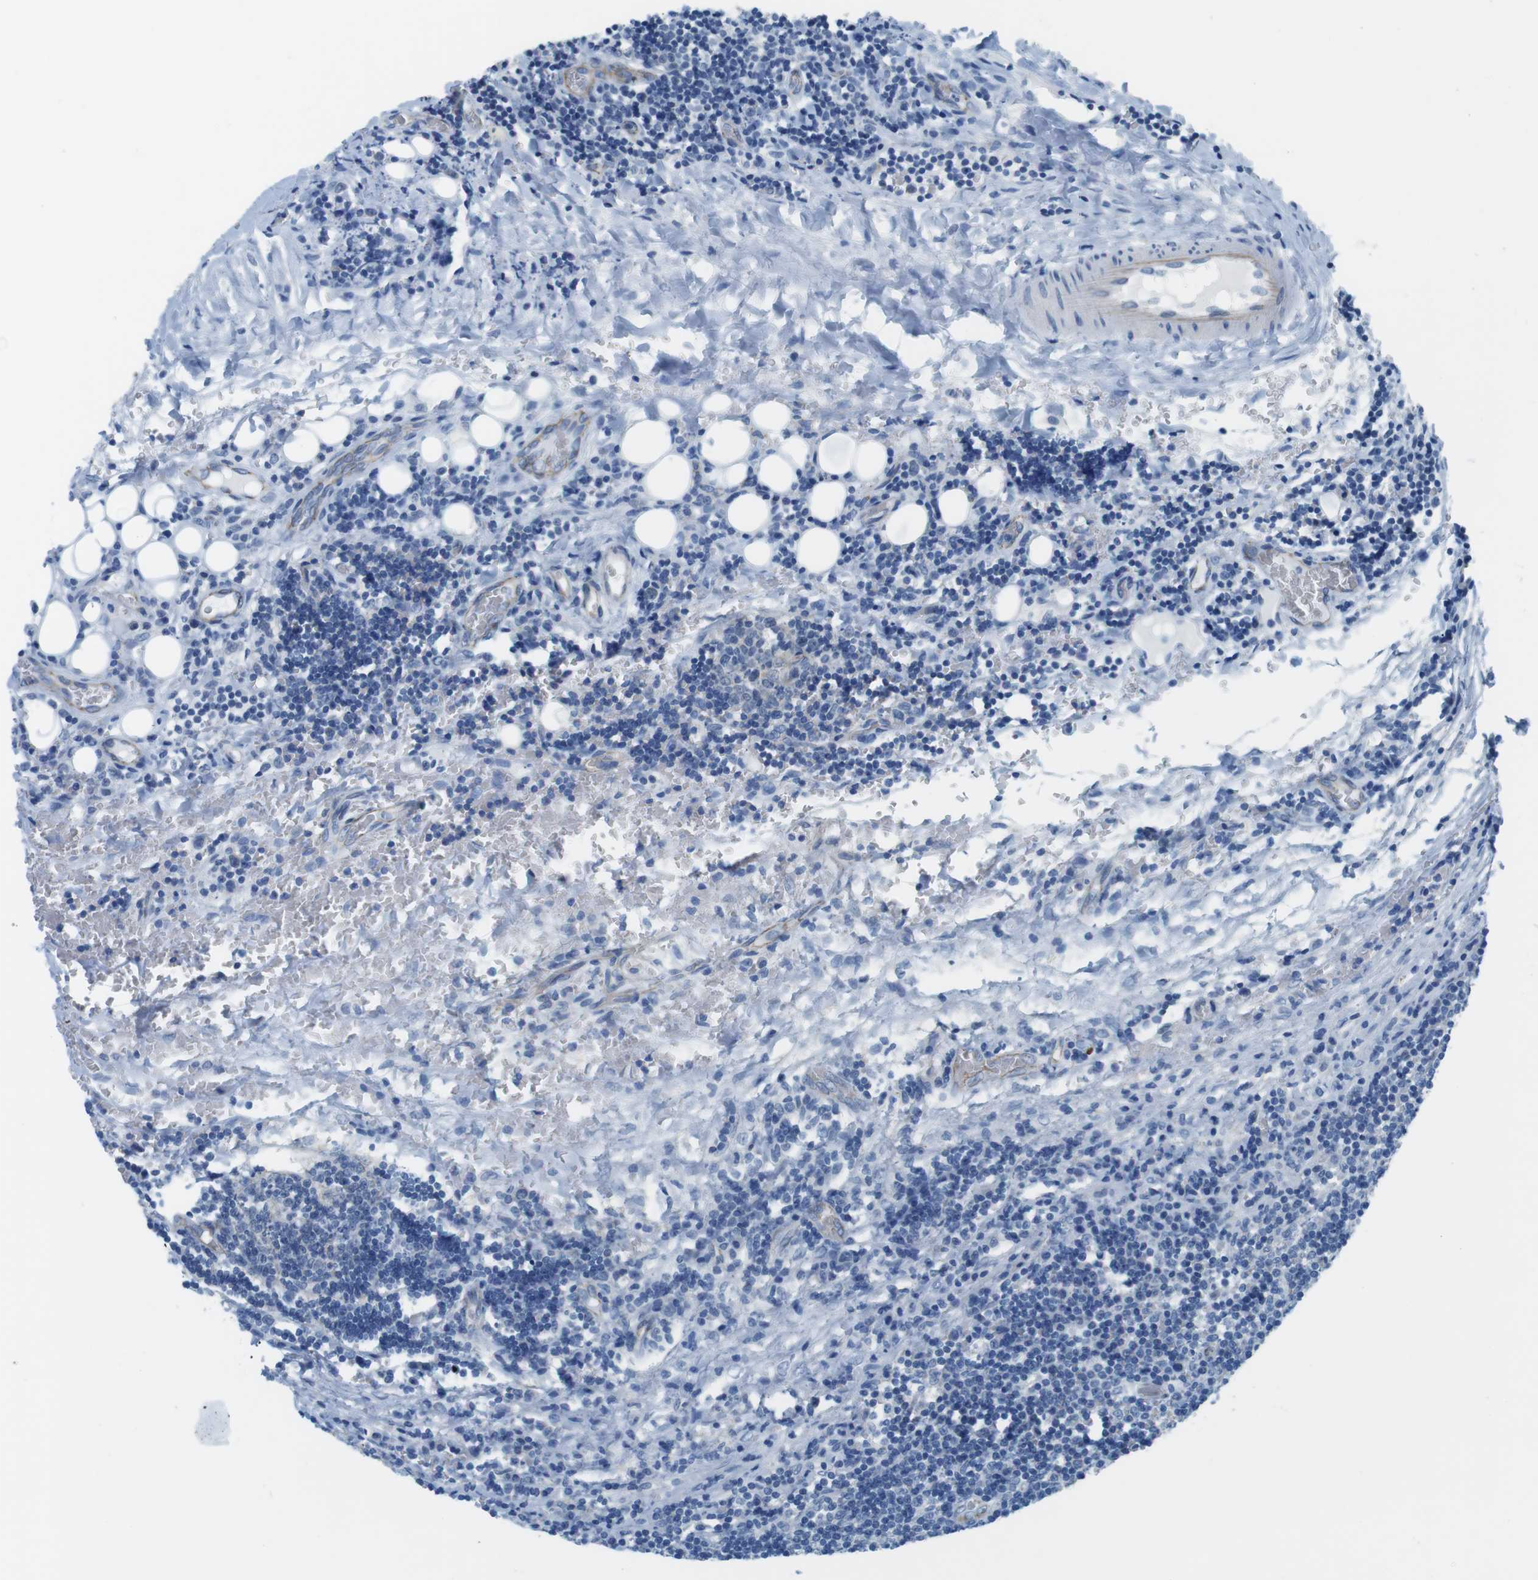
{"staining": {"intensity": "negative", "quantity": "none", "location": "none"}, "tissue": "lymph node", "cell_type": "Germinal center cells", "image_type": "normal", "snomed": [{"axis": "morphology", "description": "Normal tissue, NOS"}, {"axis": "topography", "description": "Lymph node"}, {"axis": "topography", "description": "Salivary gland"}], "caption": "The micrograph reveals no significant expression in germinal center cells of lymph node.", "gene": "SLC6A6", "patient": {"sex": "male", "age": 8}}